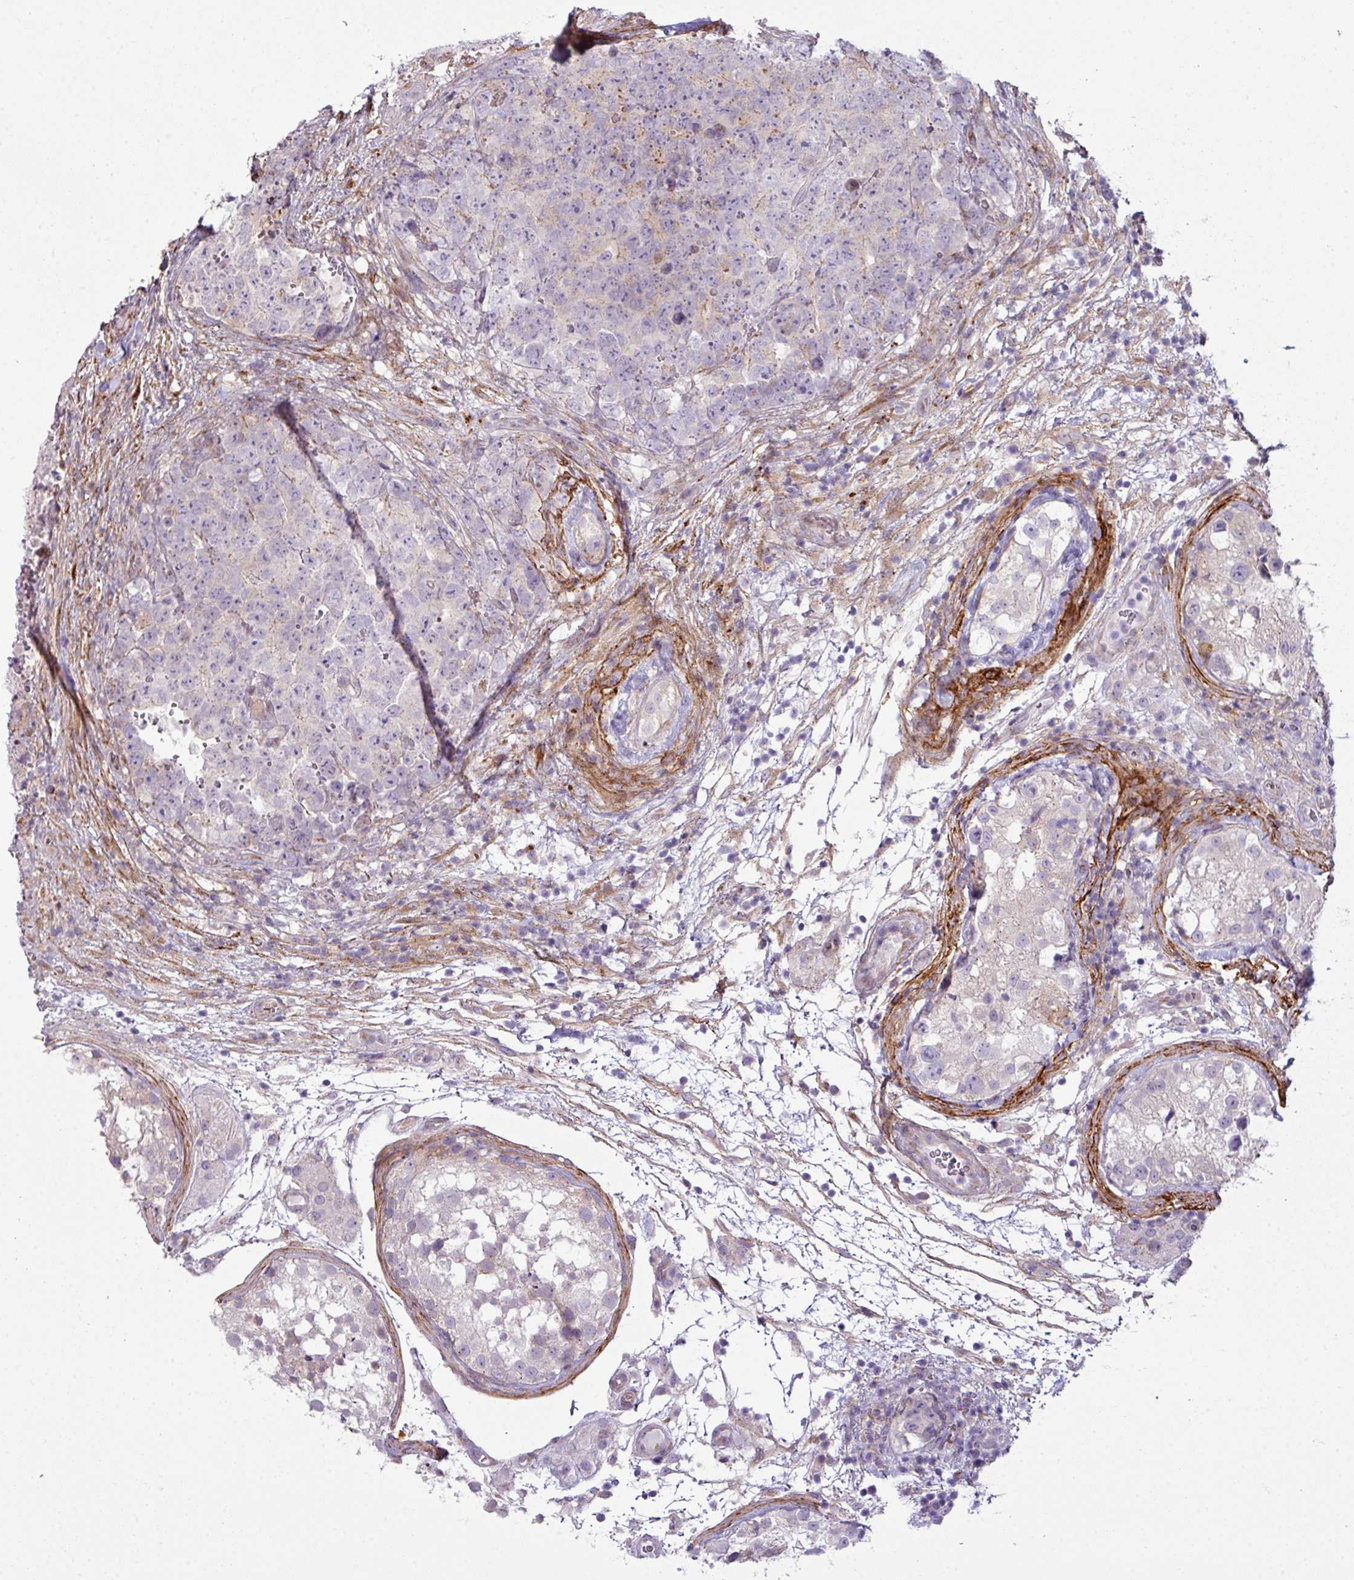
{"staining": {"intensity": "negative", "quantity": "none", "location": "none"}, "tissue": "testis cancer", "cell_type": "Tumor cells", "image_type": "cancer", "snomed": [{"axis": "morphology", "description": "Seminoma, NOS"}, {"axis": "morphology", "description": "Teratoma, malignant, NOS"}, {"axis": "topography", "description": "Testis"}], "caption": "DAB immunohistochemical staining of testis seminoma shows no significant positivity in tumor cells.", "gene": "COL8A1", "patient": {"sex": "male", "age": 34}}